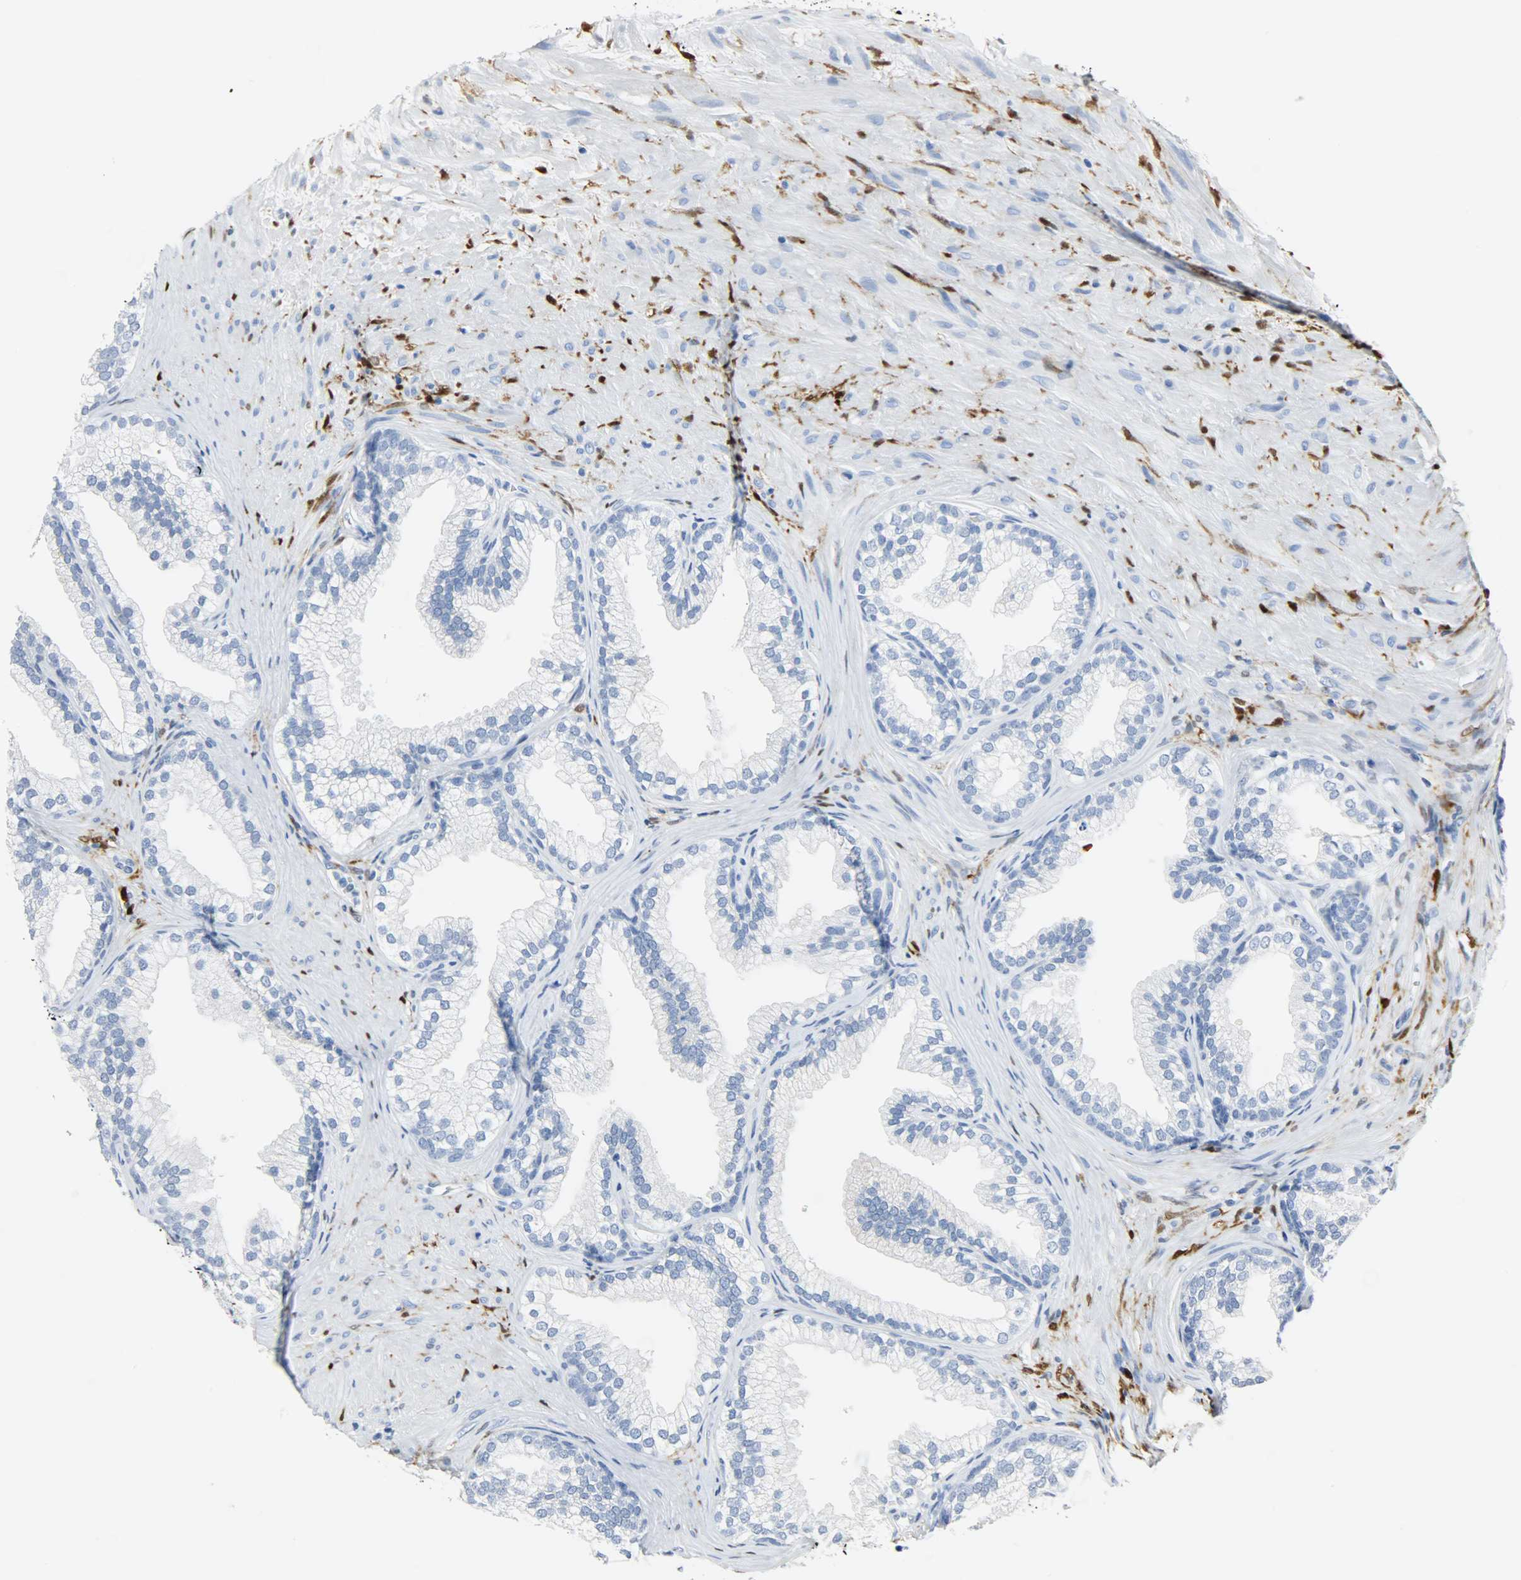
{"staining": {"intensity": "negative", "quantity": "none", "location": "none"}, "tissue": "prostate", "cell_type": "Glandular cells", "image_type": "normal", "snomed": [{"axis": "morphology", "description": "Normal tissue, NOS"}, {"axis": "topography", "description": "Prostate"}], "caption": "Protein analysis of benign prostate demonstrates no significant expression in glandular cells. (Brightfield microscopy of DAB IHC at high magnification).", "gene": "CA3", "patient": {"sex": "male", "age": 76}}